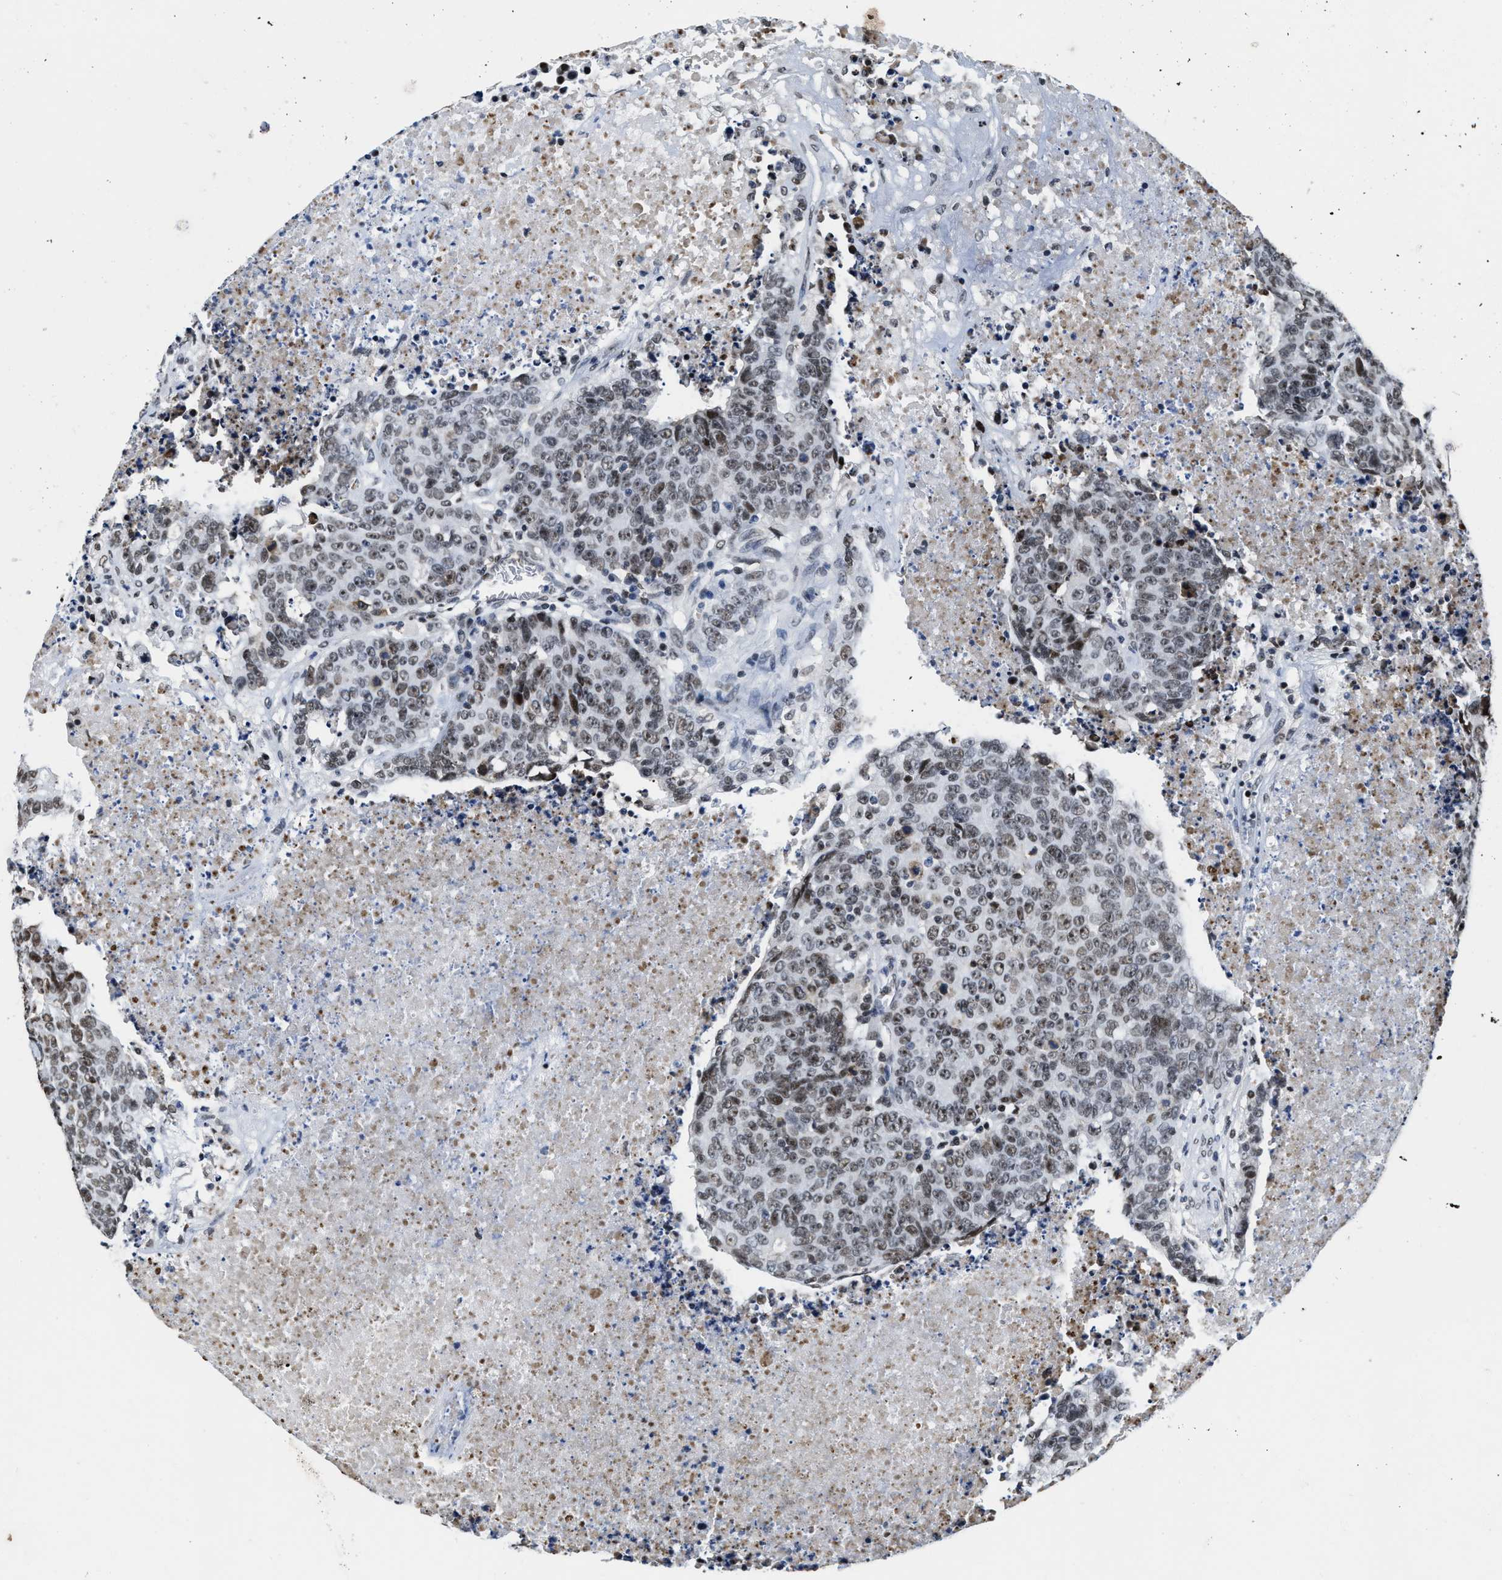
{"staining": {"intensity": "moderate", "quantity": "25%-75%", "location": "nuclear"}, "tissue": "colorectal cancer", "cell_type": "Tumor cells", "image_type": "cancer", "snomed": [{"axis": "morphology", "description": "Adenocarcinoma, NOS"}, {"axis": "topography", "description": "Colon"}], "caption": "Colorectal cancer (adenocarcinoma) stained with a brown dye demonstrates moderate nuclear positive staining in approximately 25%-75% of tumor cells.", "gene": "SUPT16H", "patient": {"sex": "female", "age": 53}}